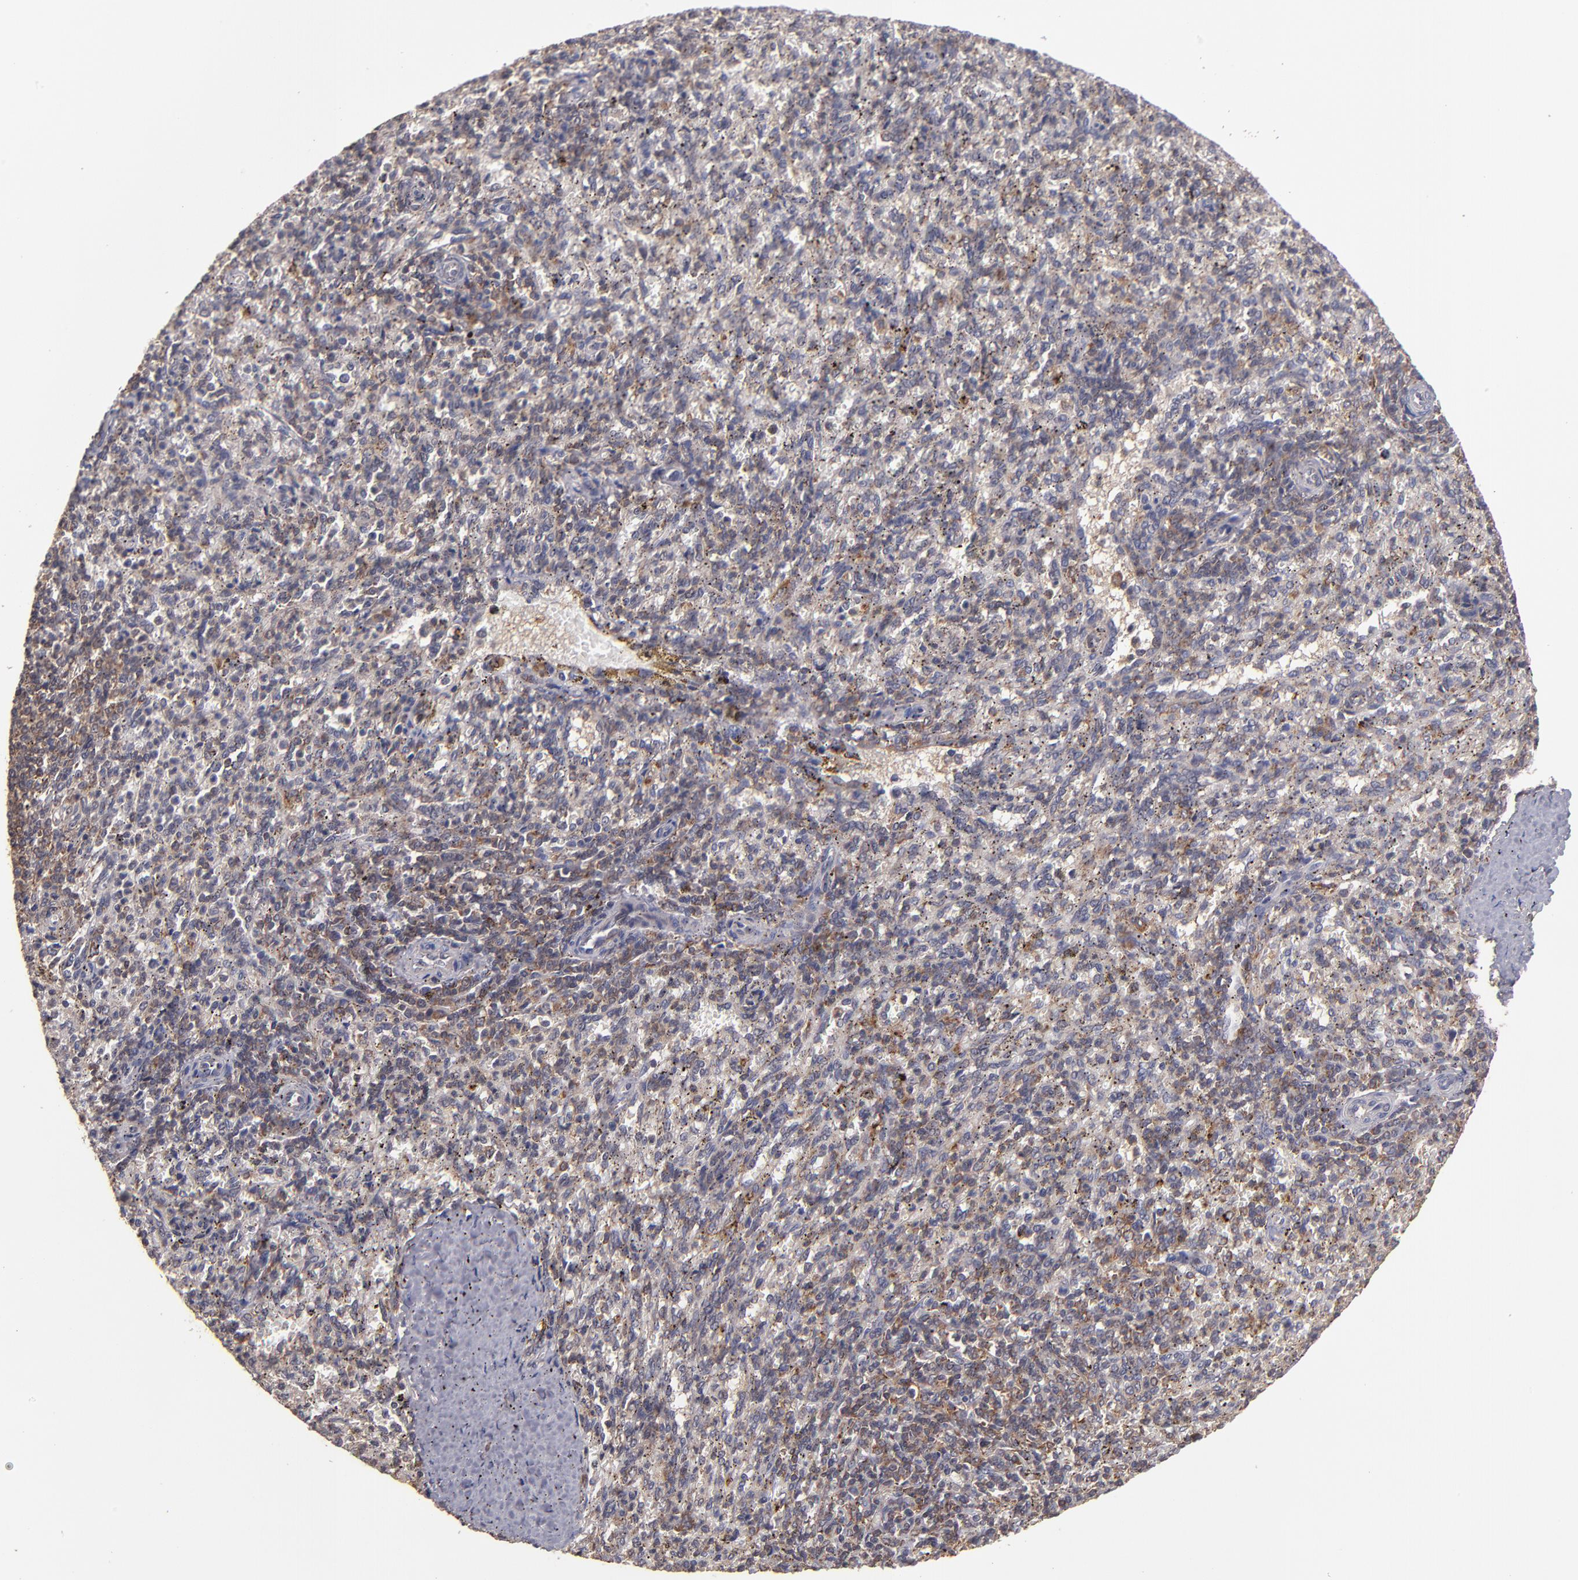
{"staining": {"intensity": "moderate", "quantity": "25%-75%", "location": "cytoplasmic/membranous"}, "tissue": "spleen", "cell_type": "Cells in red pulp", "image_type": "normal", "snomed": [{"axis": "morphology", "description": "Normal tissue, NOS"}, {"axis": "topography", "description": "Spleen"}], "caption": "This micrograph demonstrates IHC staining of benign human spleen, with medium moderate cytoplasmic/membranous staining in about 25%-75% of cells in red pulp.", "gene": "NF2", "patient": {"sex": "female", "age": 10}}